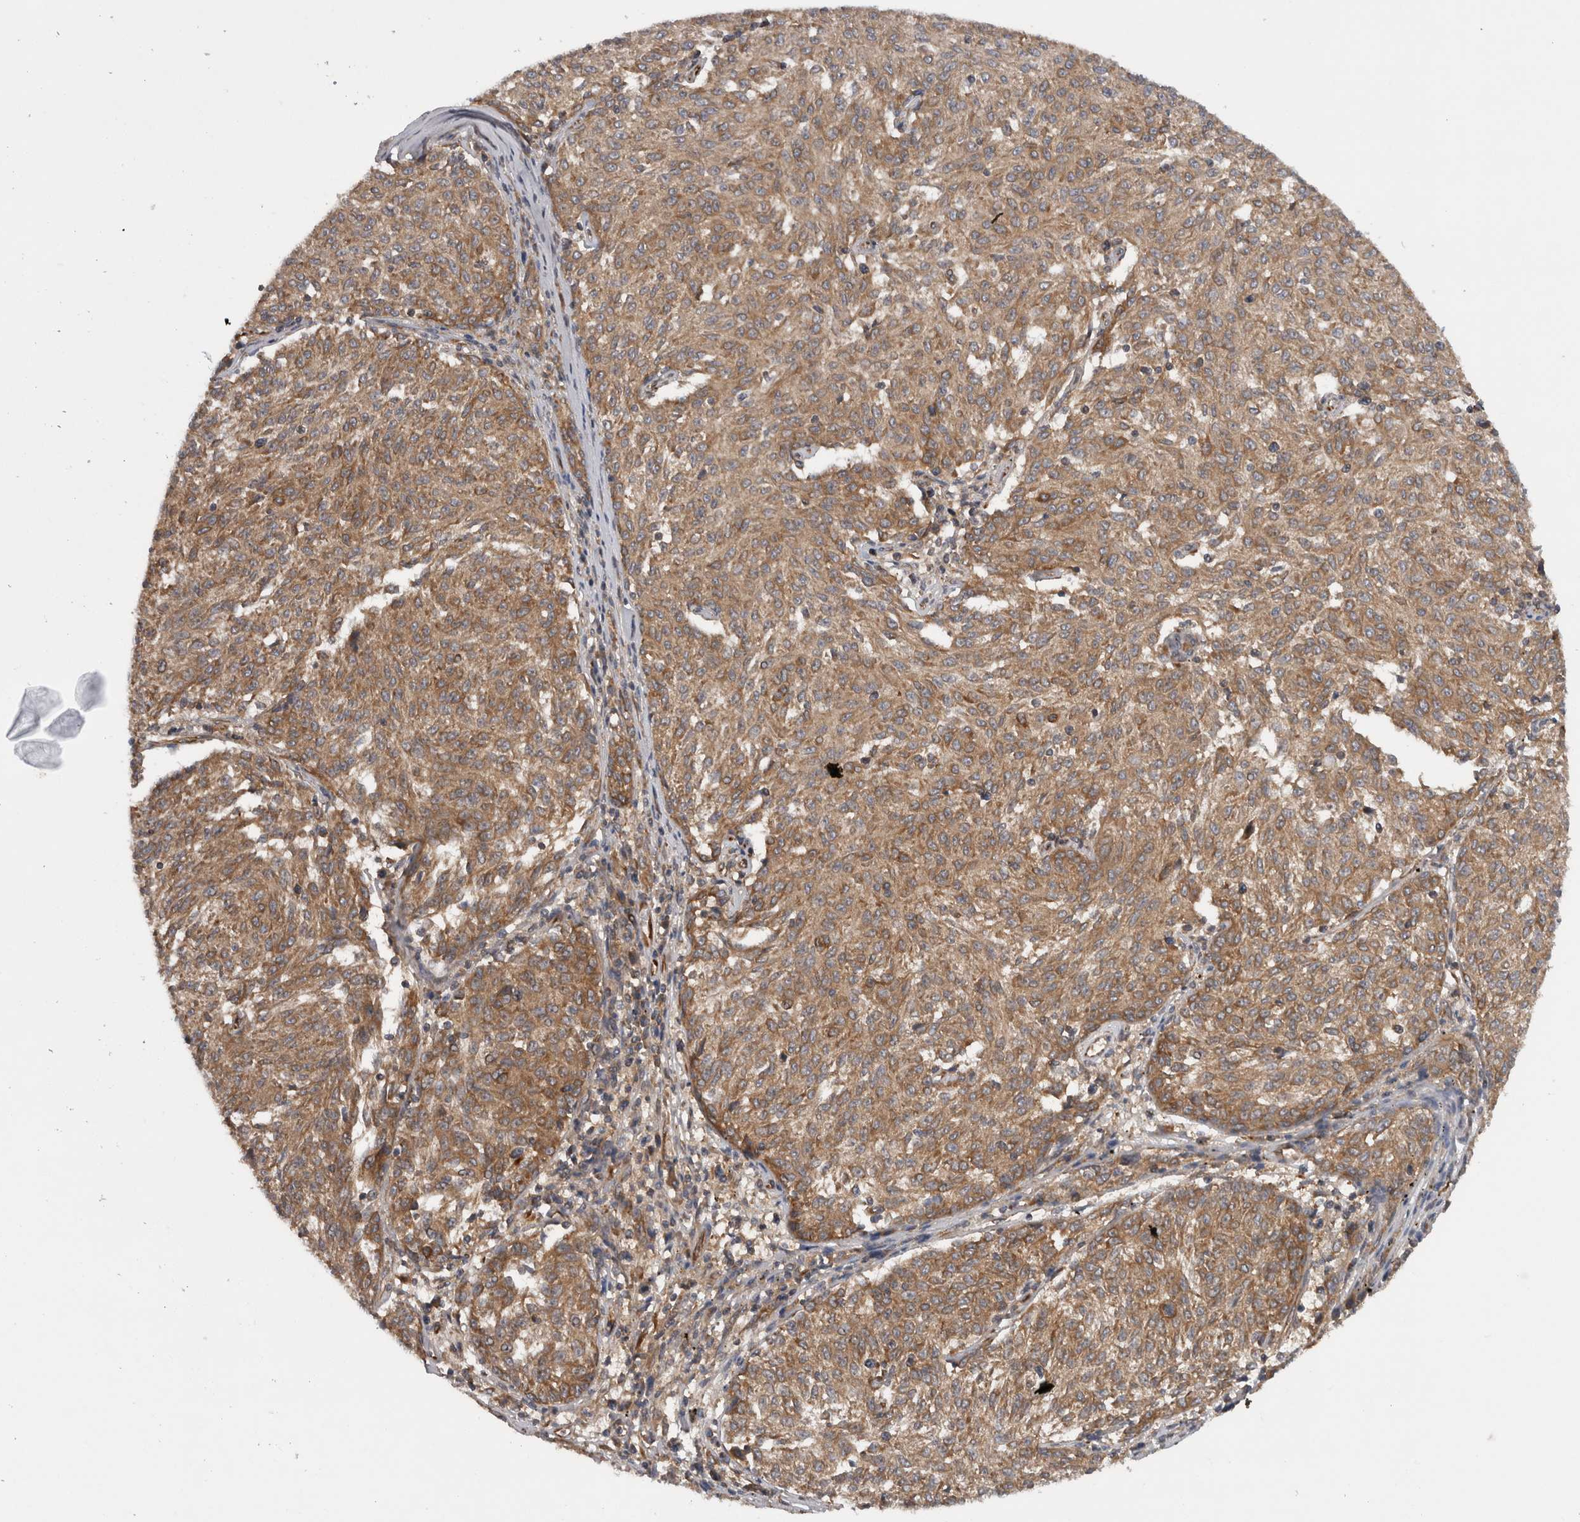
{"staining": {"intensity": "moderate", "quantity": ">75%", "location": "cytoplasmic/membranous"}, "tissue": "melanoma", "cell_type": "Tumor cells", "image_type": "cancer", "snomed": [{"axis": "morphology", "description": "Malignant melanoma, NOS"}, {"axis": "topography", "description": "Skin"}], "caption": "An immunohistochemistry micrograph of tumor tissue is shown. Protein staining in brown highlights moderate cytoplasmic/membranous positivity in malignant melanoma within tumor cells.", "gene": "PDCD2", "patient": {"sex": "female", "age": 72}}